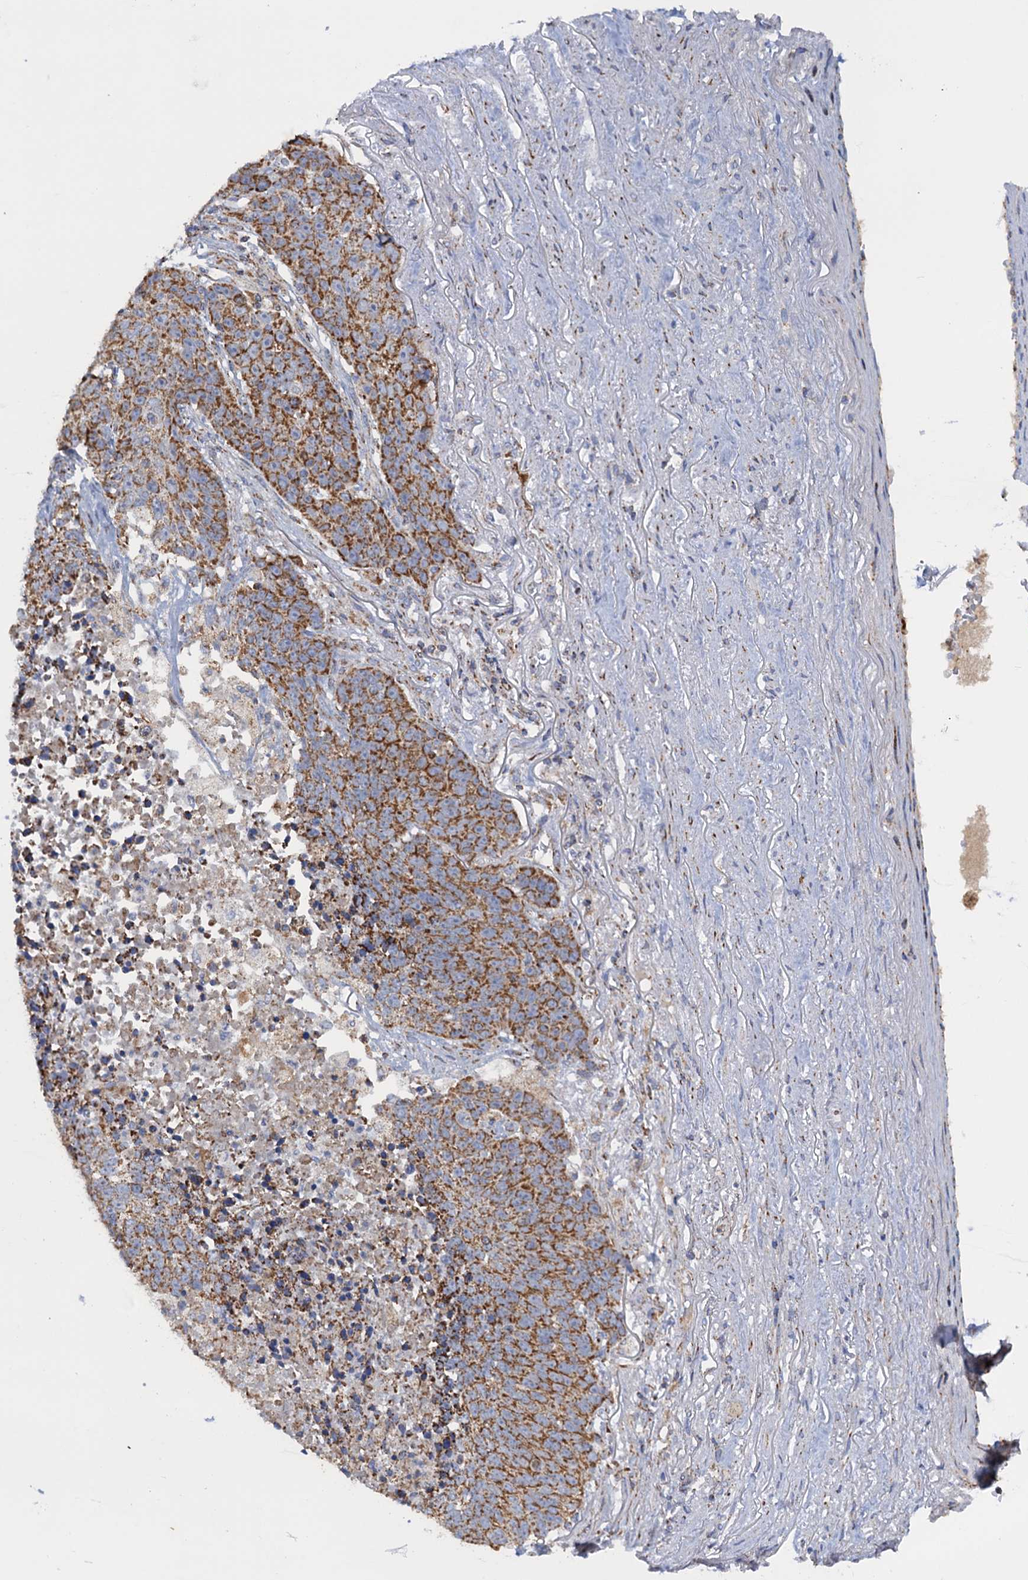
{"staining": {"intensity": "strong", "quantity": ">75%", "location": "cytoplasmic/membranous"}, "tissue": "lung cancer", "cell_type": "Tumor cells", "image_type": "cancer", "snomed": [{"axis": "morphology", "description": "Normal tissue, NOS"}, {"axis": "morphology", "description": "Squamous cell carcinoma, NOS"}, {"axis": "topography", "description": "Lymph node"}, {"axis": "topography", "description": "Lung"}], "caption": "Immunohistochemical staining of human lung squamous cell carcinoma reveals strong cytoplasmic/membranous protein expression in approximately >75% of tumor cells. (DAB IHC with brightfield microscopy, high magnification).", "gene": "GTPBP3", "patient": {"sex": "male", "age": 66}}